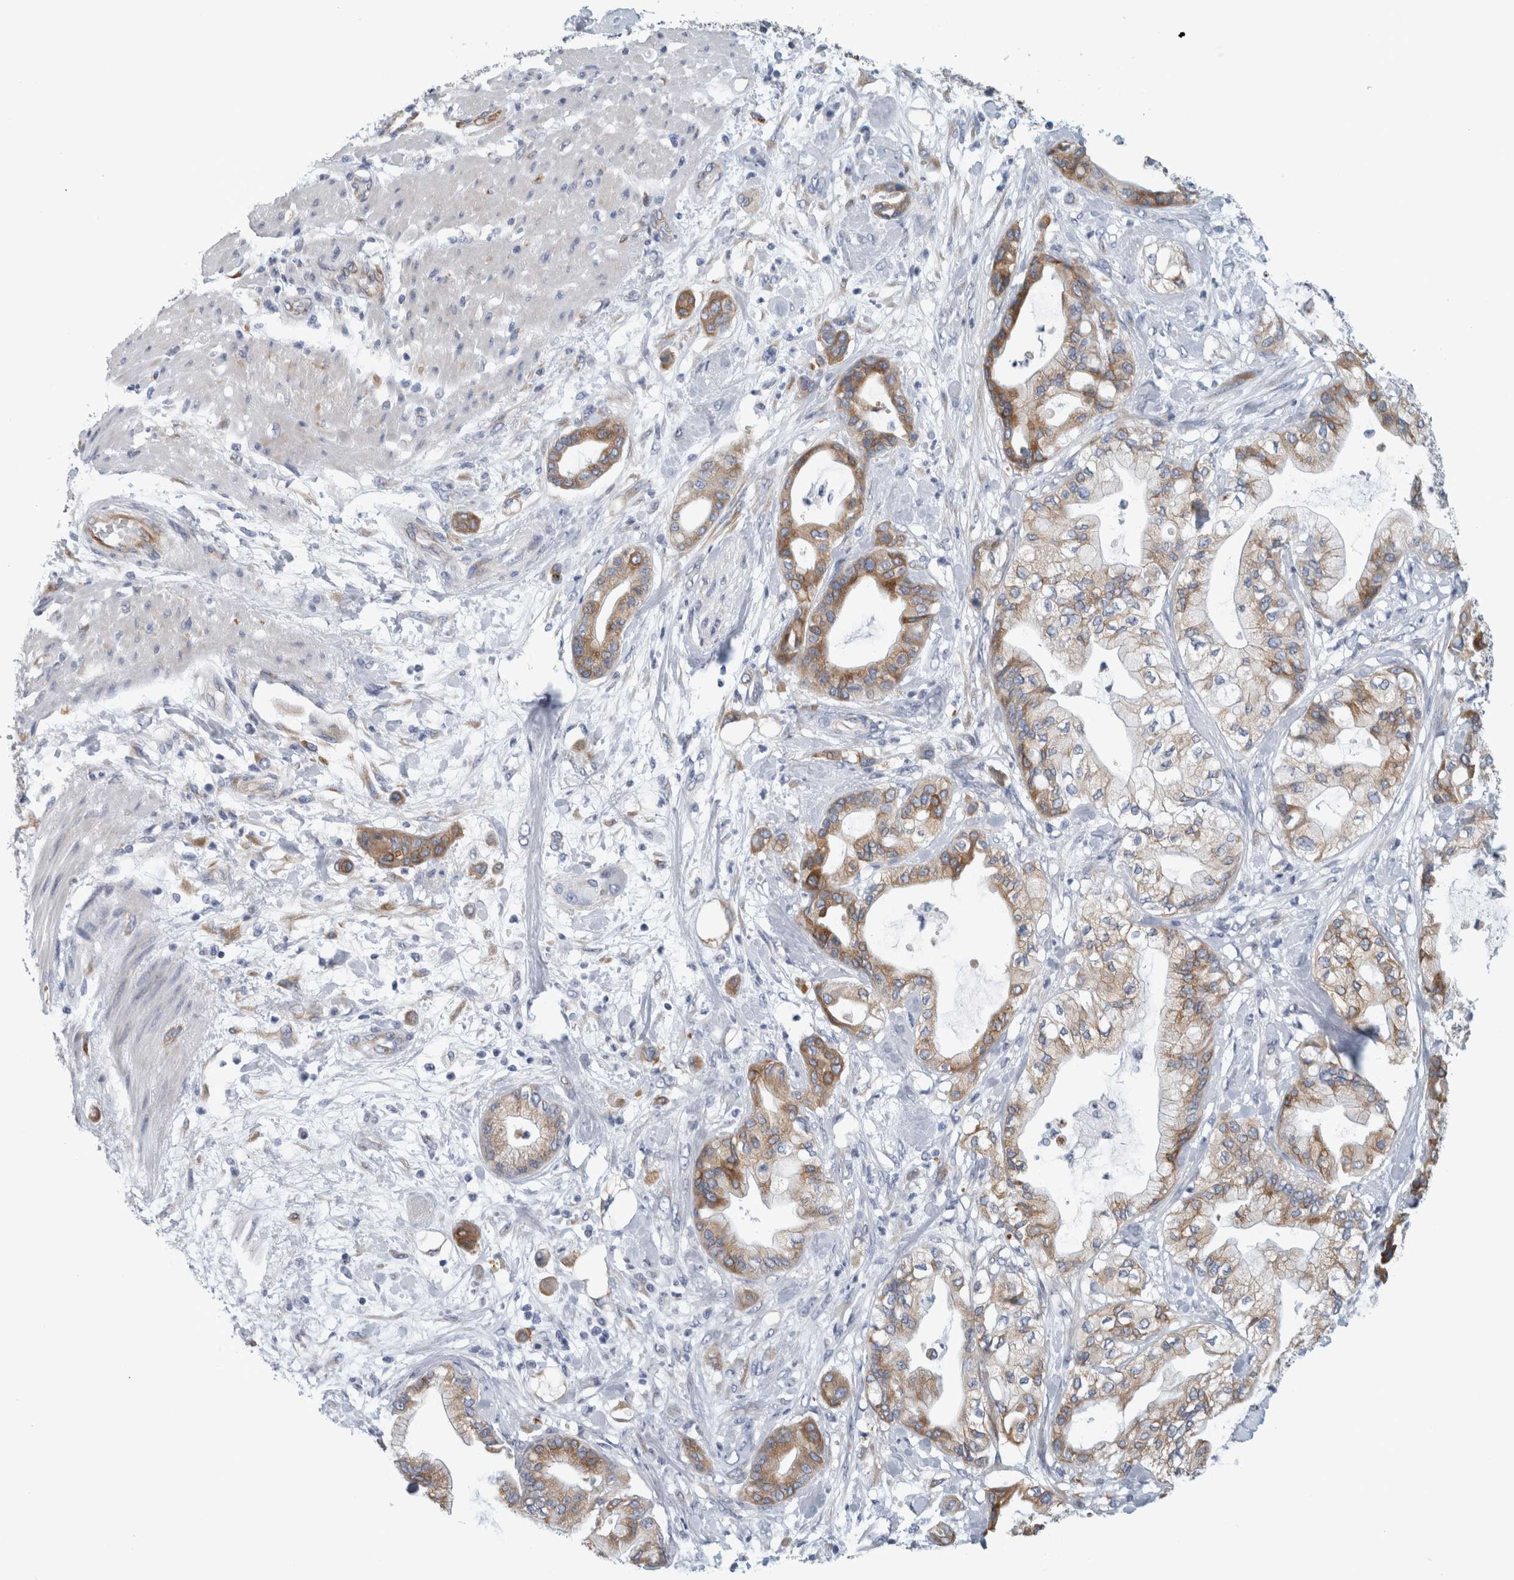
{"staining": {"intensity": "moderate", "quantity": ">75%", "location": "cytoplasmic/membranous"}, "tissue": "pancreatic cancer", "cell_type": "Tumor cells", "image_type": "cancer", "snomed": [{"axis": "morphology", "description": "Adenocarcinoma, NOS"}, {"axis": "morphology", "description": "Adenocarcinoma, metastatic, NOS"}, {"axis": "topography", "description": "Lymph node"}, {"axis": "topography", "description": "Pancreas"}, {"axis": "topography", "description": "Duodenum"}], "caption": "IHC (DAB) staining of pancreatic cancer (metastatic adenocarcinoma) reveals moderate cytoplasmic/membranous protein expression in approximately >75% of tumor cells.", "gene": "B3GNT3", "patient": {"sex": "female", "age": 64}}